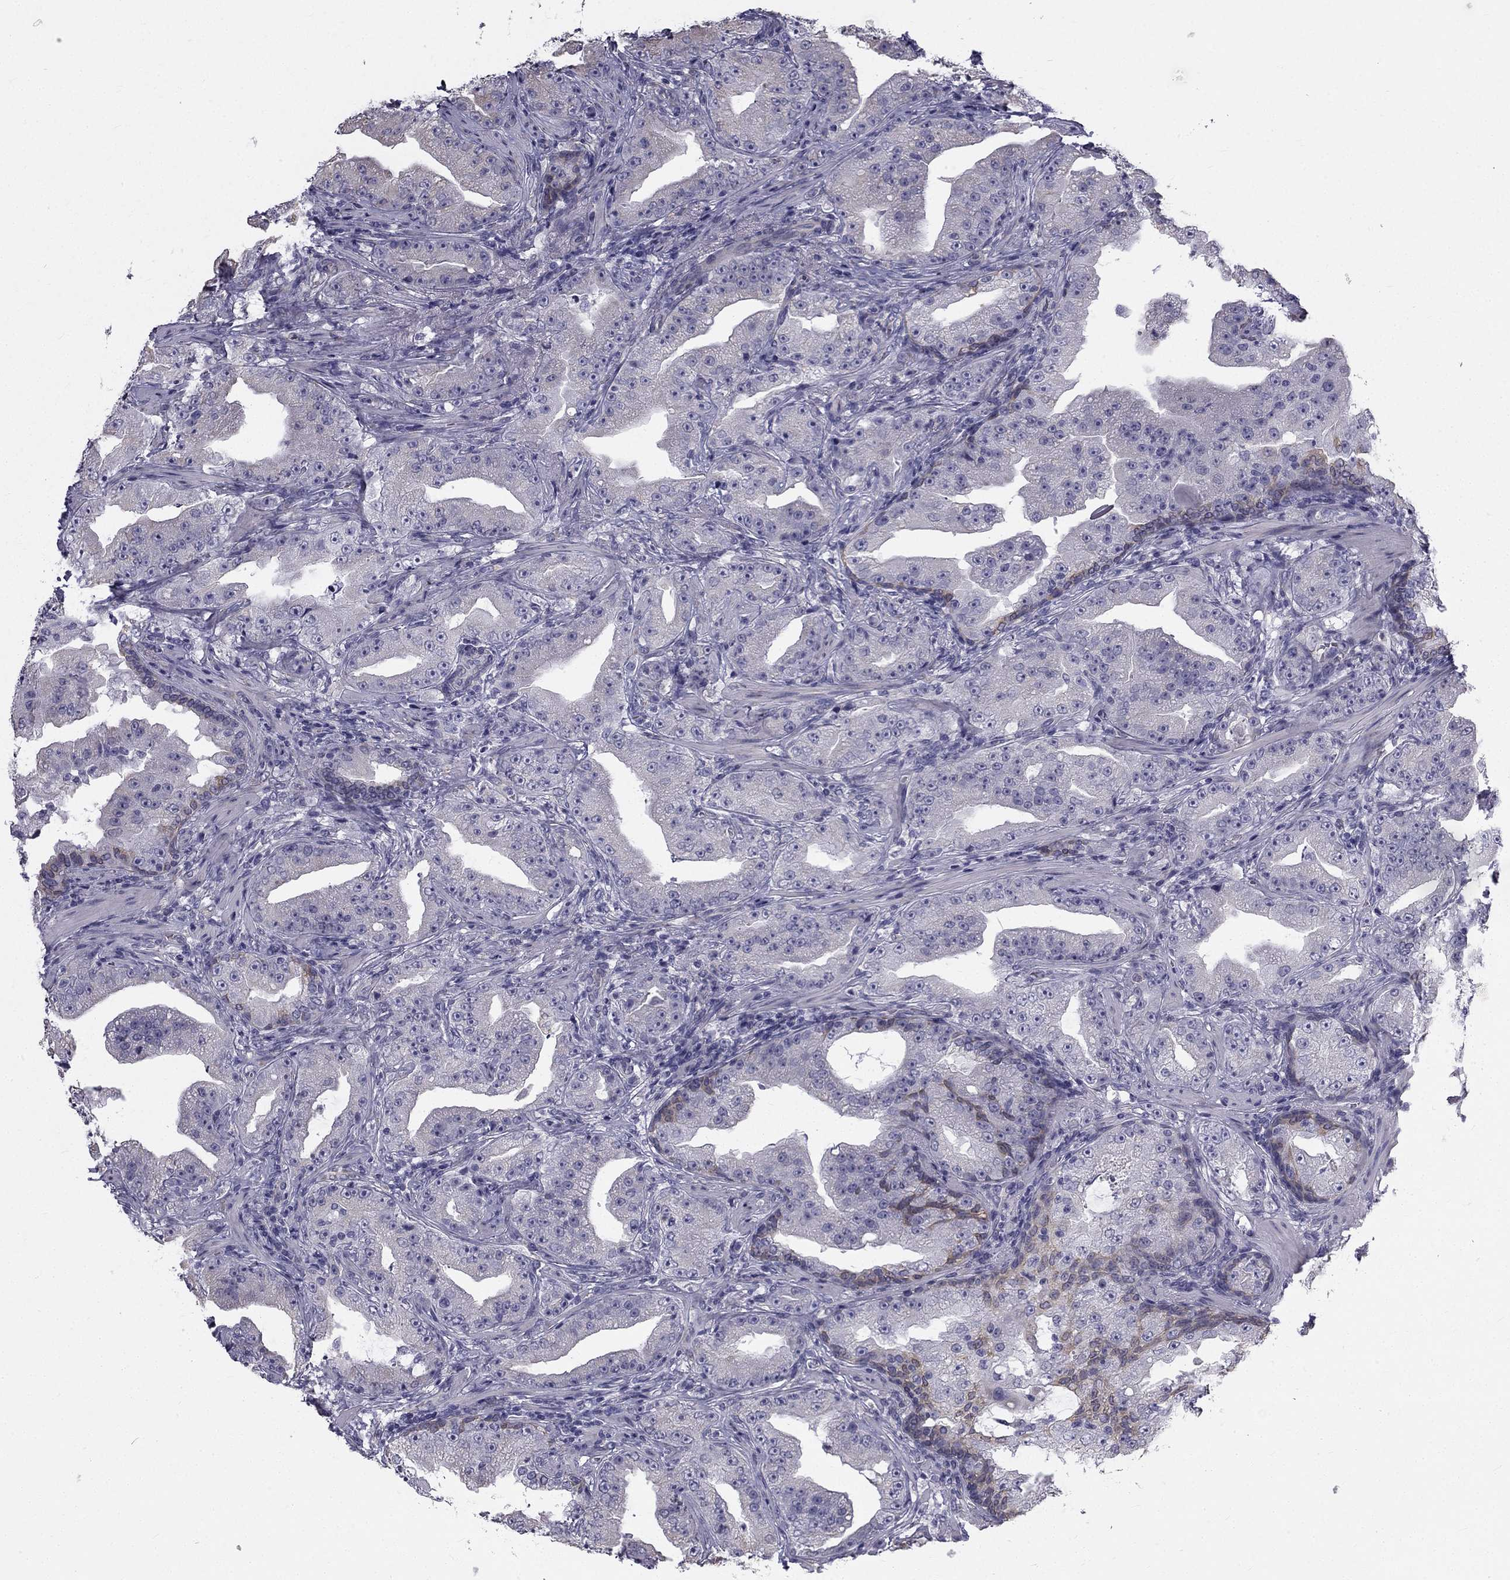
{"staining": {"intensity": "negative", "quantity": "none", "location": "none"}, "tissue": "prostate cancer", "cell_type": "Tumor cells", "image_type": "cancer", "snomed": [{"axis": "morphology", "description": "Adenocarcinoma, Low grade"}, {"axis": "topography", "description": "Prostate"}], "caption": "Tumor cells are negative for protein expression in human prostate cancer. (Stains: DAB (3,3'-diaminobenzidine) immunohistochemistry (IHC) with hematoxylin counter stain, Microscopy: brightfield microscopy at high magnification).", "gene": "CCDC40", "patient": {"sex": "male", "age": 62}}